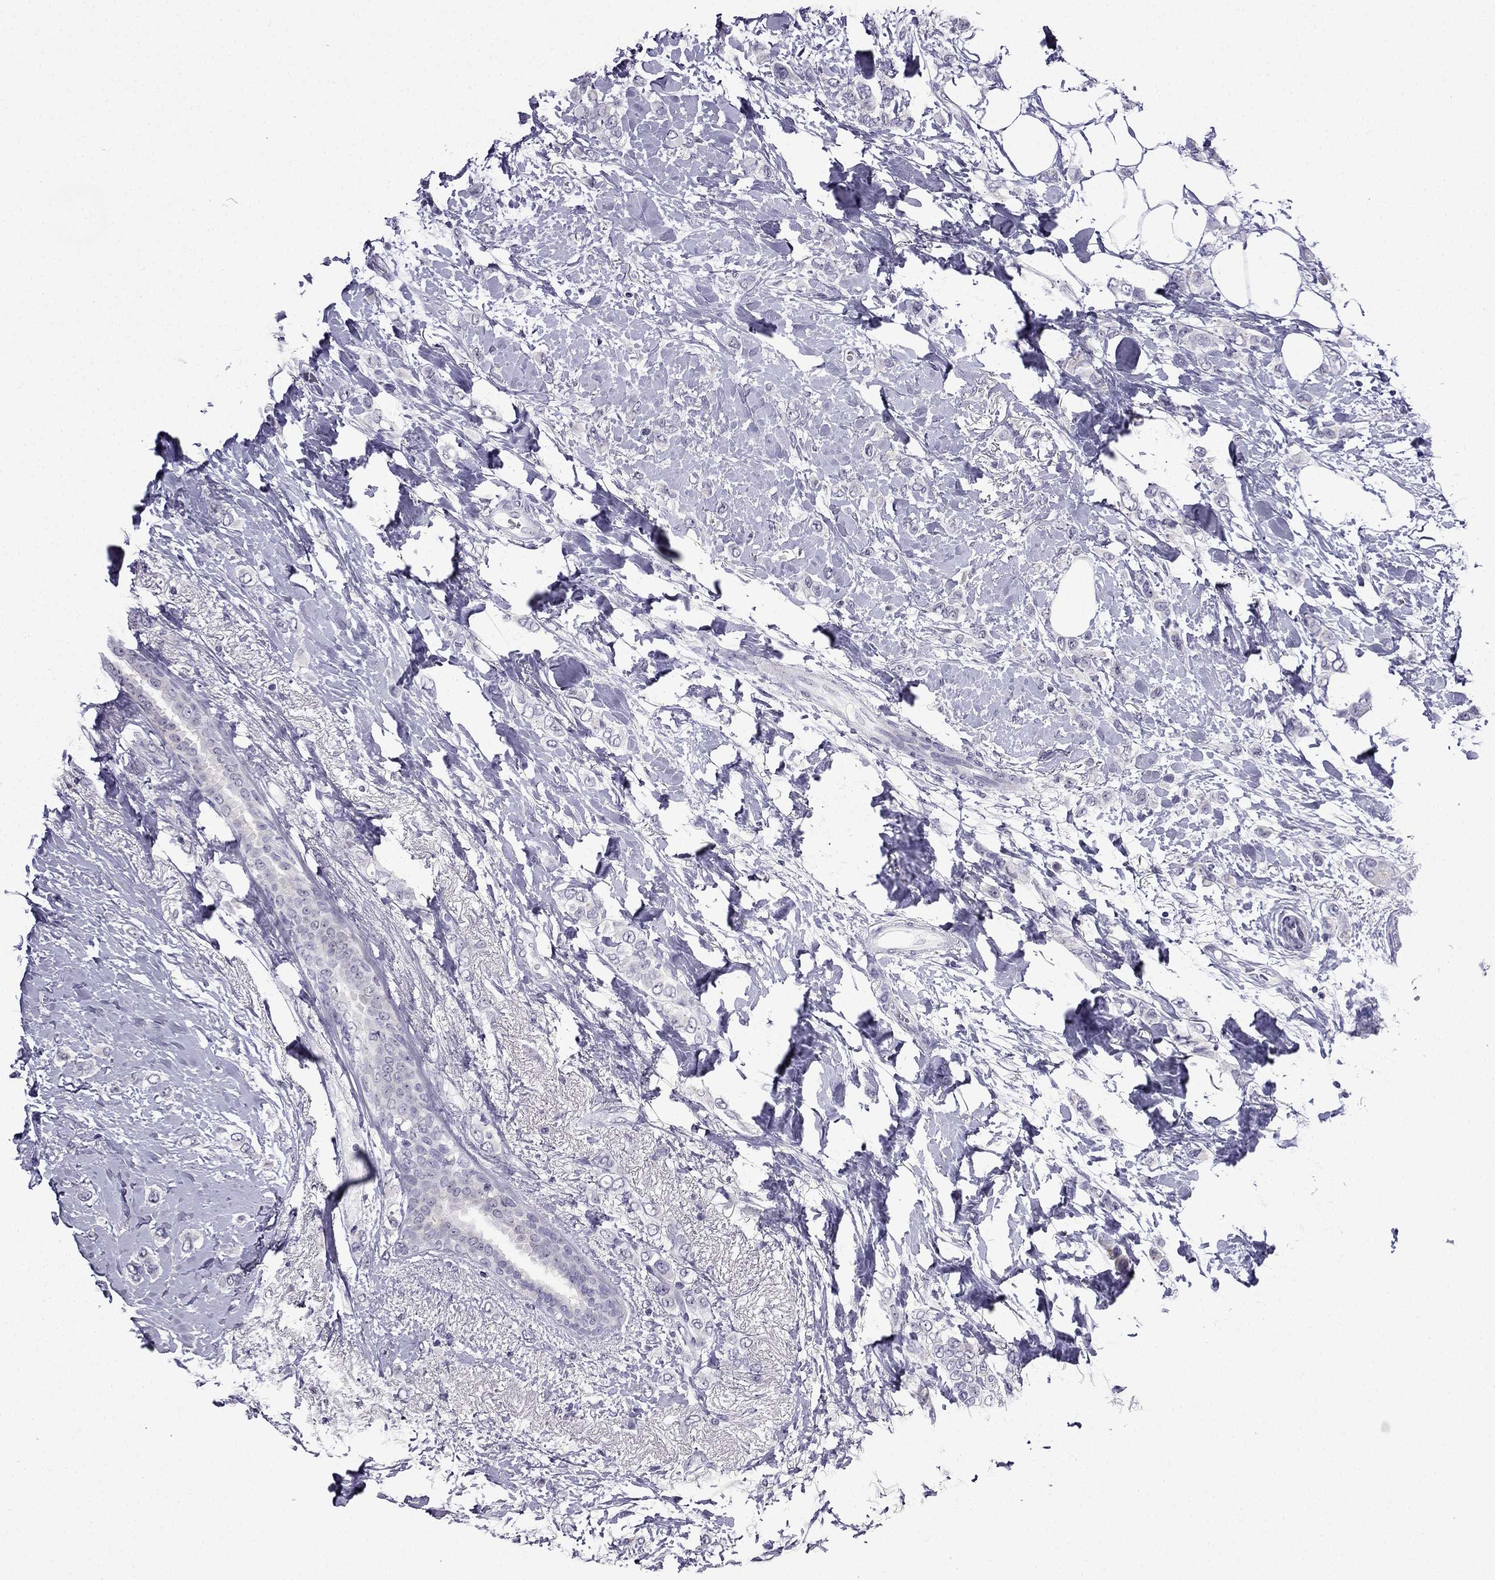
{"staining": {"intensity": "negative", "quantity": "none", "location": "none"}, "tissue": "breast cancer", "cell_type": "Tumor cells", "image_type": "cancer", "snomed": [{"axis": "morphology", "description": "Lobular carcinoma"}, {"axis": "topography", "description": "Breast"}], "caption": "Protein analysis of breast lobular carcinoma displays no significant staining in tumor cells.", "gene": "POM121L12", "patient": {"sex": "female", "age": 66}}